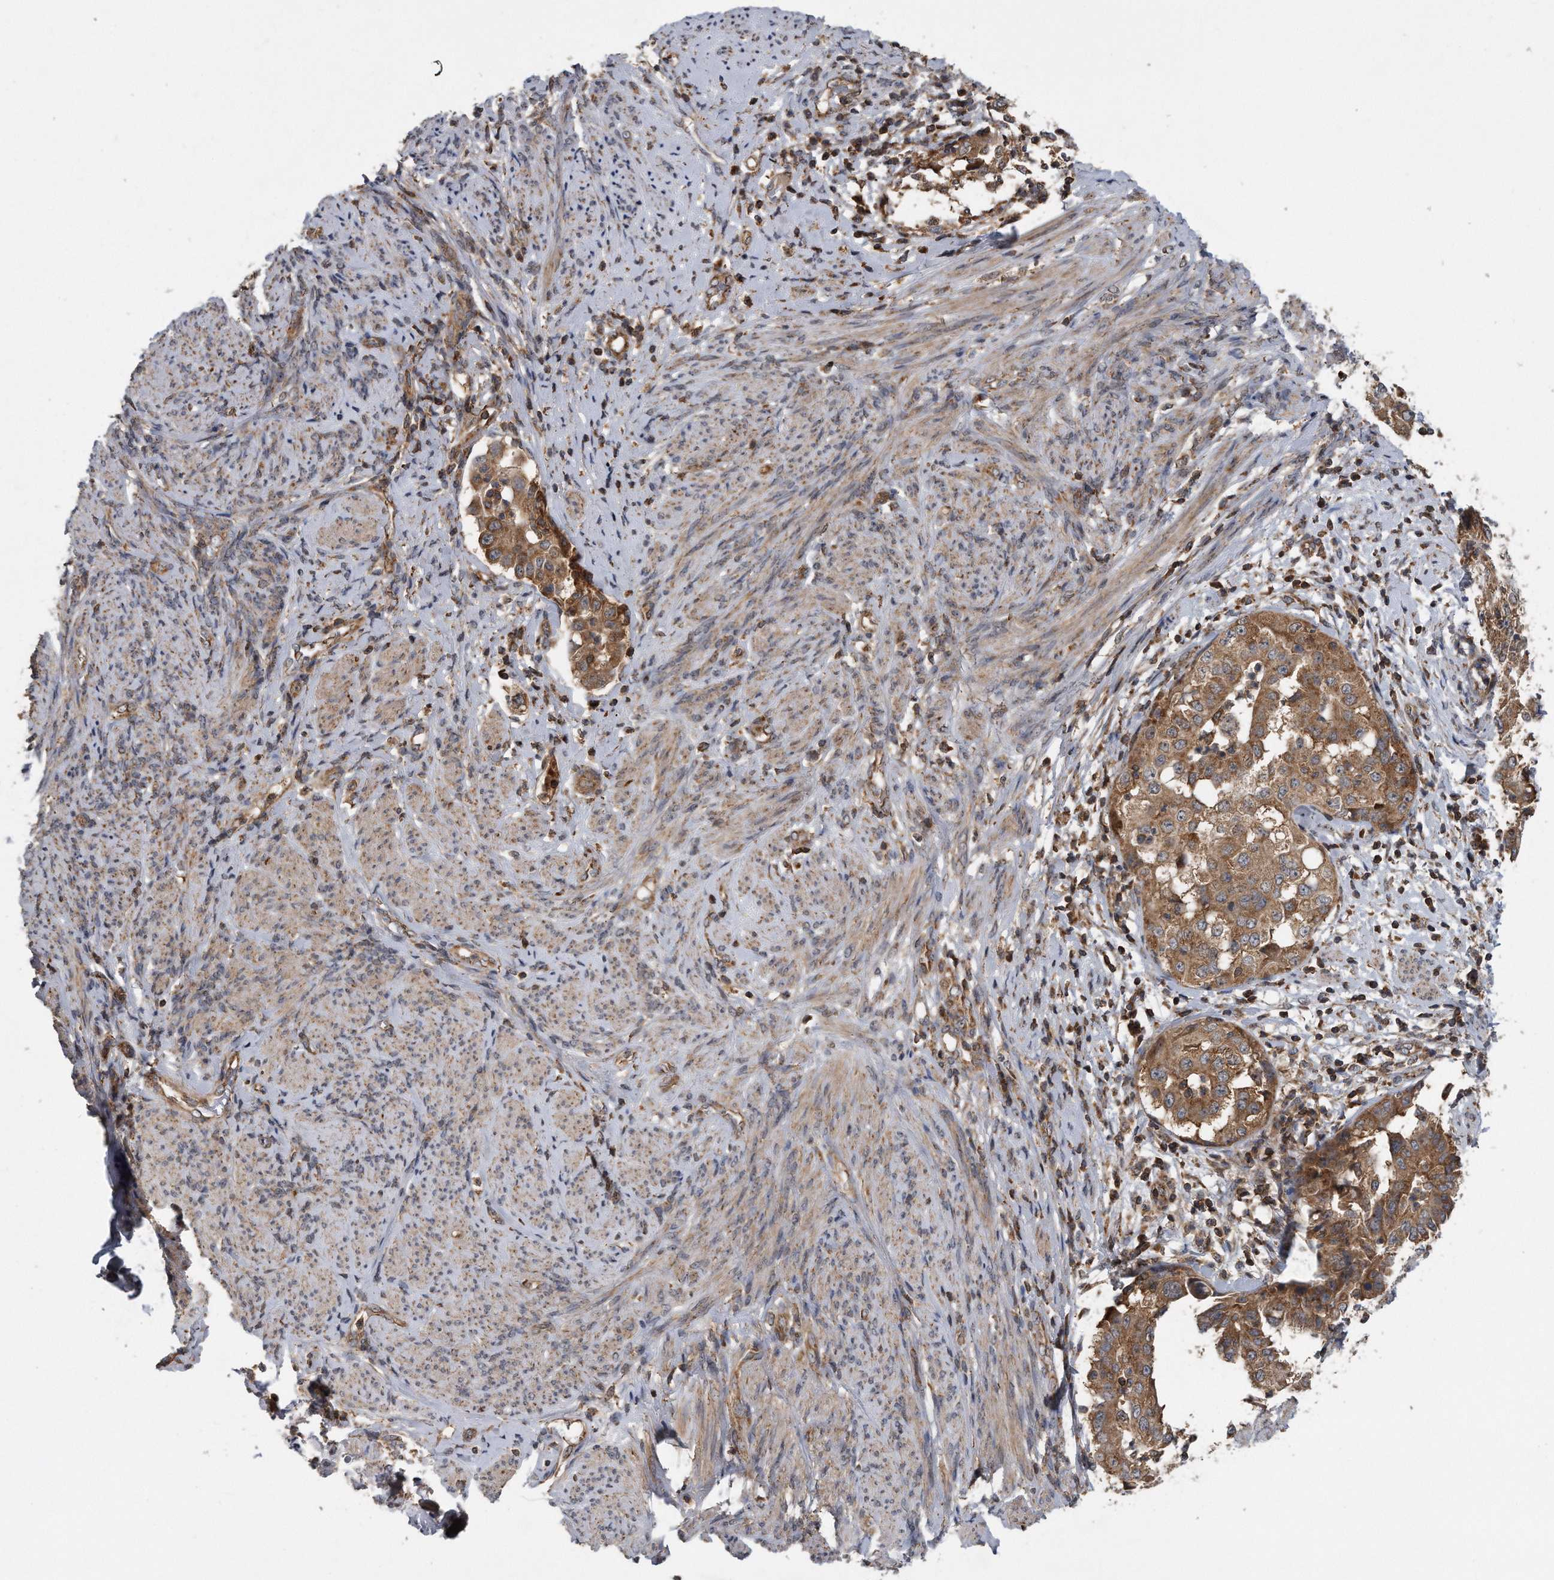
{"staining": {"intensity": "moderate", "quantity": ">75%", "location": "cytoplasmic/membranous"}, "tissue": "endometrial cancer", "cell_type": "Tumor cells", "image_type": "cancer", "snomed": [{"axis": "morphology", "description": "Adenocarcinoma, NOS"}, {"axis": "topography", "description": "Endometrium"}], "caption": "IHC (DAB (3,3'-diaminobenzidine)) staining of human endometrial adenocarcinoma exhibits moderate cytoplasmic/membranous protein positivity in about >75% of tumor cells.", "gene": "ALPK2", "patient": {"sex": "female", "age": 85}}